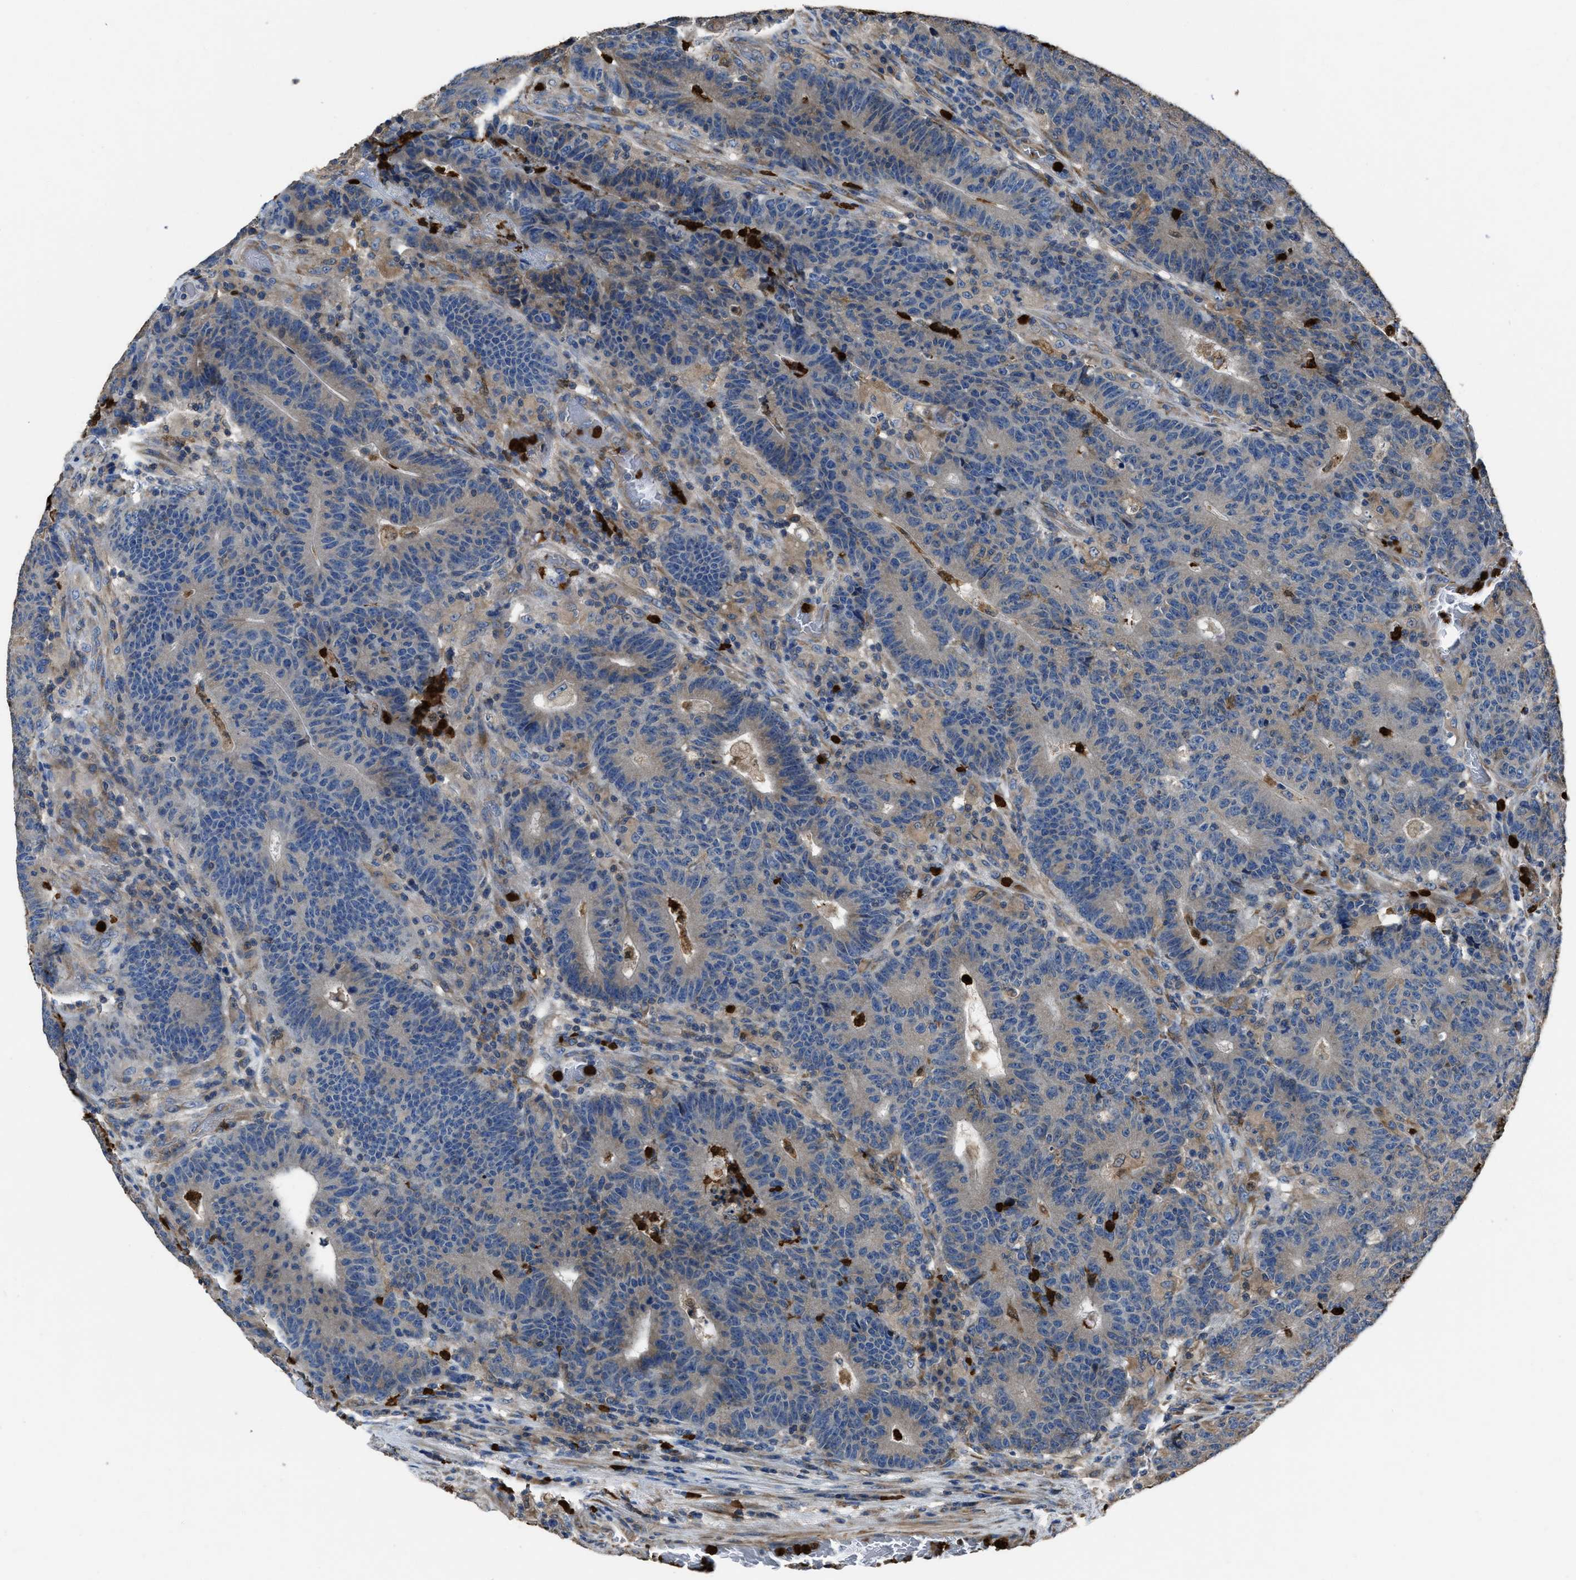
{"staining": {"intensity": "negative", "quantity": "none", "location": "none"}, "tissue": "colorectal cancer", "cell_type": "Tumor cells", "image_type": "cancer", "snomed": [{"axis": "morphology", "description": "Normal tissue, NOS"}, {"axis": "morphology", "description": "Adenocarcinoma, NOS"}, {"axis": "topography", "description": "Colon"}], "caption": "An image of colorectal adenocarcinoma stained for a protein shows no brown staining in tumor cells.", "gene": "ANGPT1", "patient": {"sex": "female", "age": 75}}